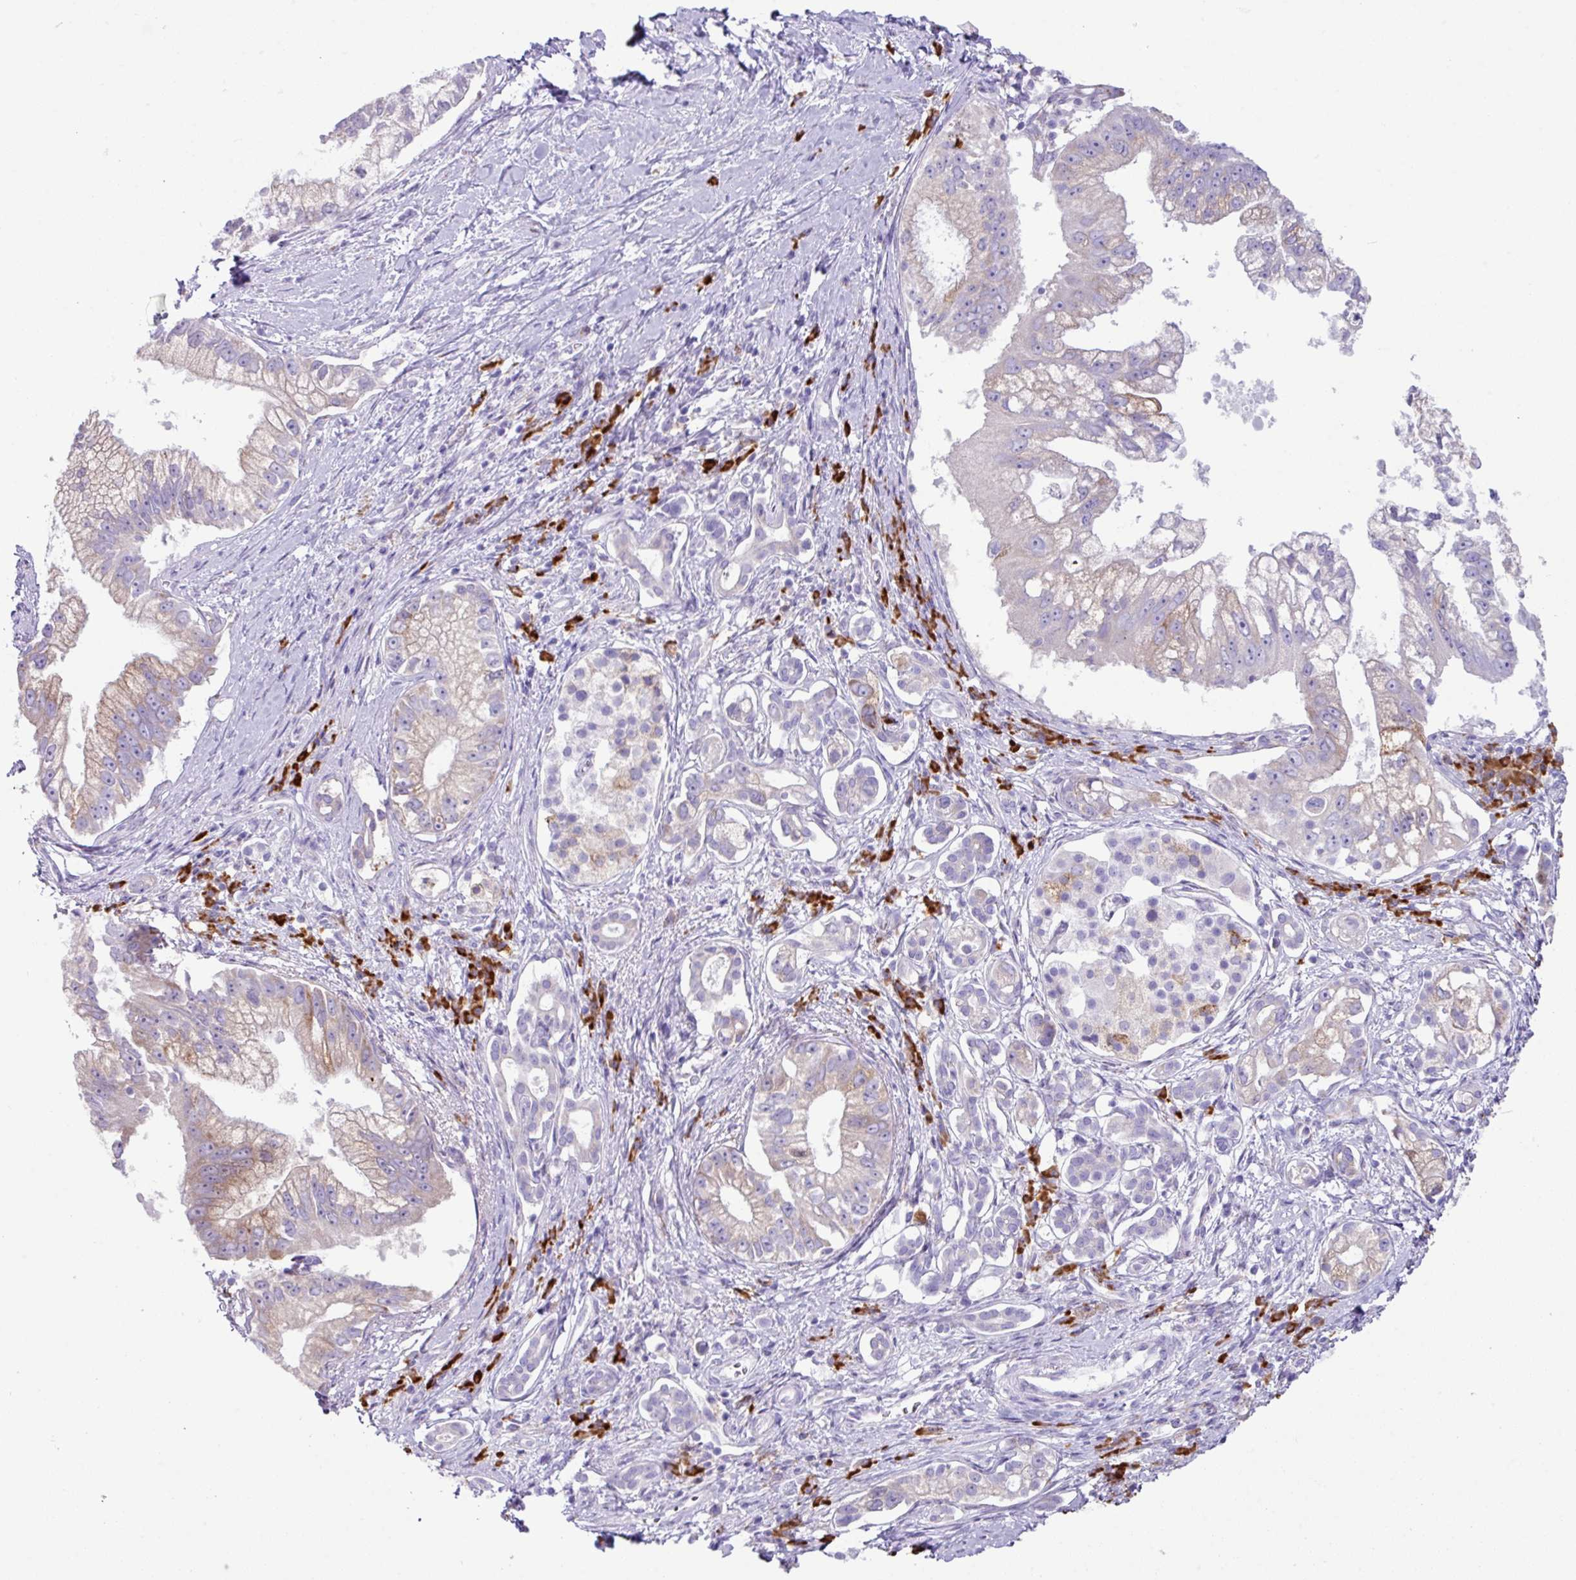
{"staining": {"intensity": "moderate", "quantity": "<25%", "location": "cytoplasmic/membranous"}, "tissue": "pancreatic cancer", "cell_type": "Tumor cells", "image_type": "cancer", "snomed": [{"axis": "morphology", "description": "Adenocarcinoma, NOS"}, {"axis": "topography", "description": "Pancreas"}], "caption": "Immunohistochemistry (DAB) staining of pancreatic cancer (adenocarcinoma) shows moderate cytoplasmic/membranous protein expression in about <25% of tumor cells. (brown staining indicates protein expression, while blue staining denotes nuclei).", "gene": "RGS21", "patient": {"sex": "male", "age": 70}}